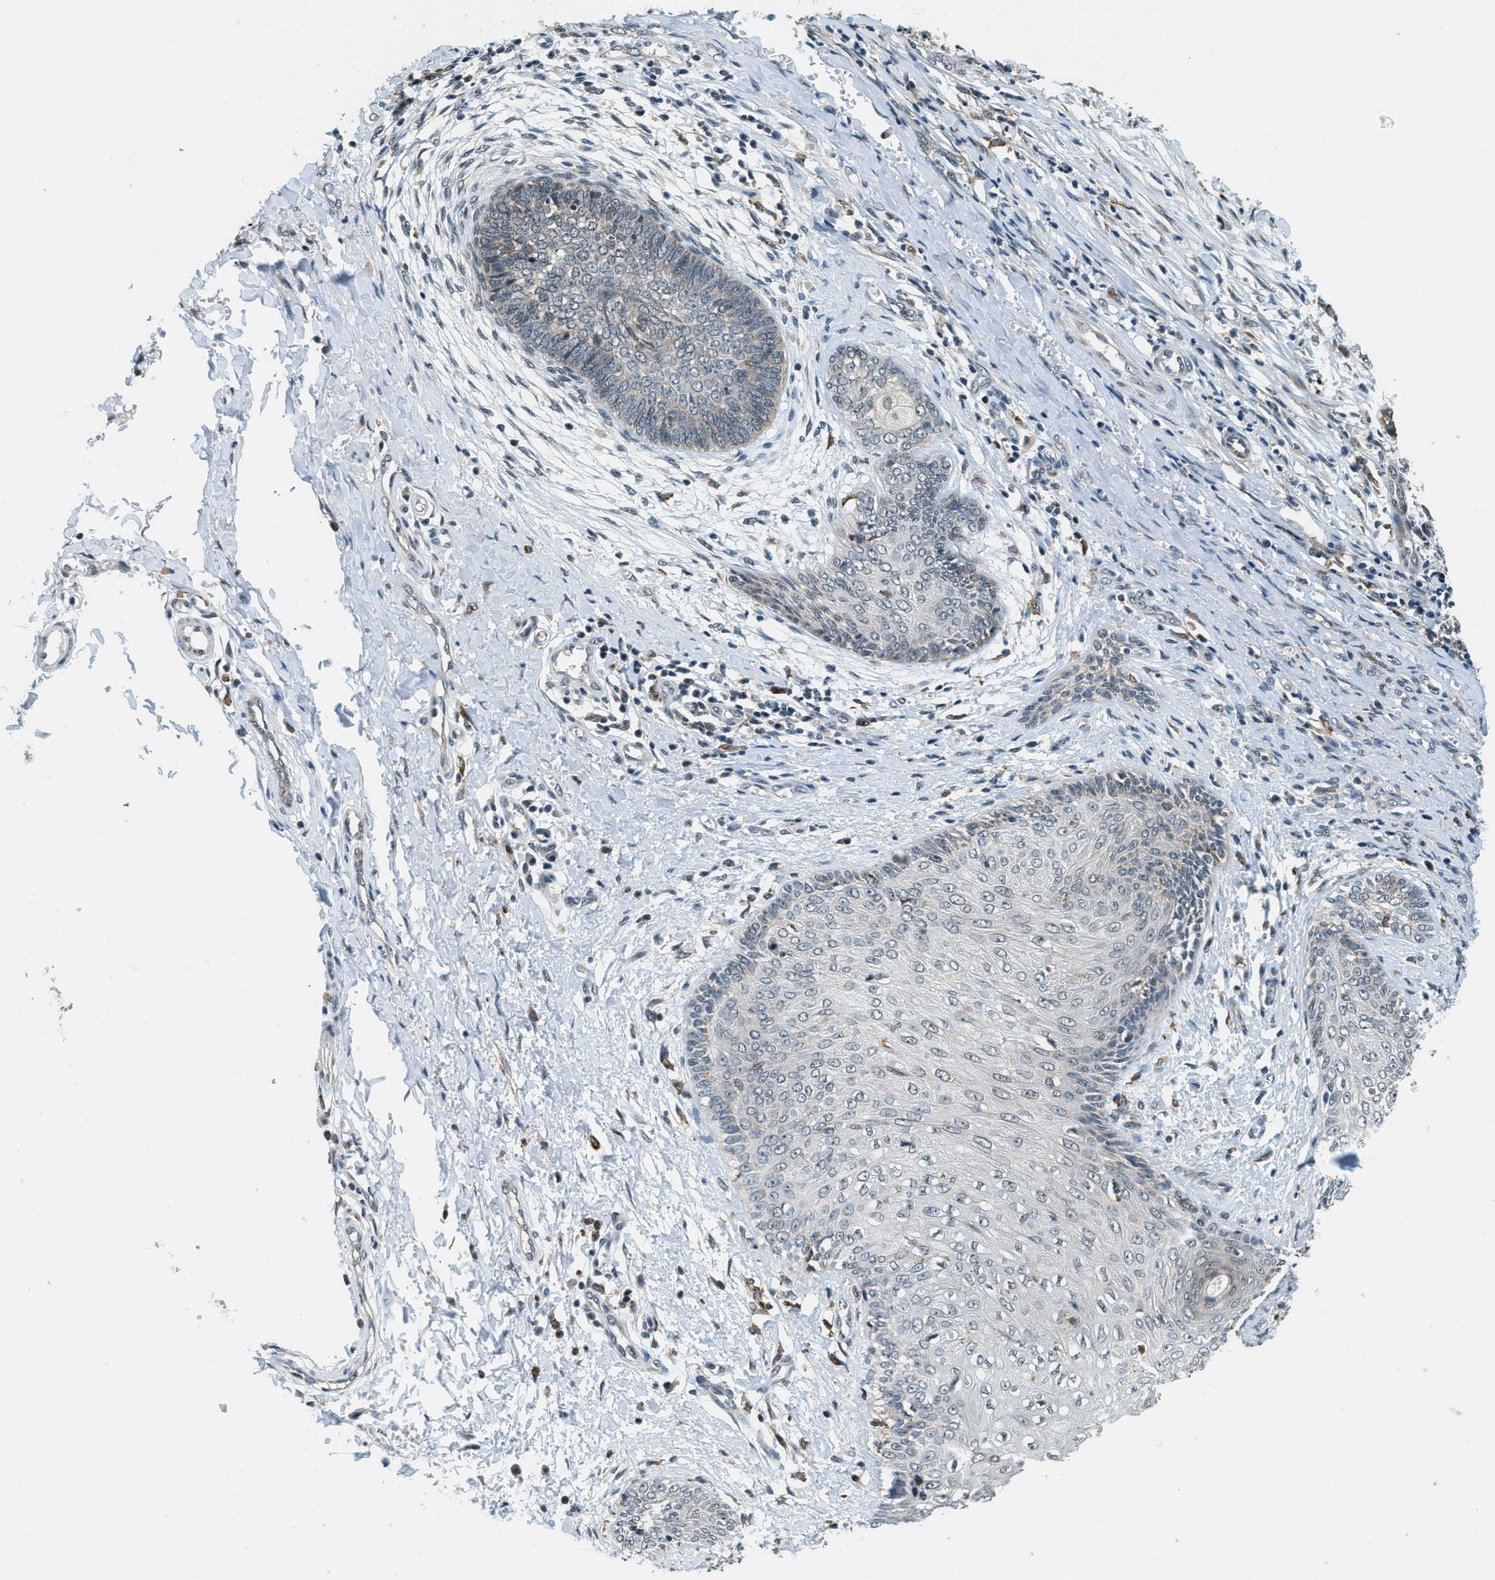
{"staining": {"intensity": "weak", "quantity": "<25%", "location": "cytoplasmic/membranous"}, "tissue": "skin cancer", "cell_type": "Tumor cells", "image_type": "cancer", "snomed": [{"axis": "morphology", "description": "Basal cell carcinoma"}, {"axis": "topography", "description": "Skin"}], "caption": "Micrograph shows no protein positivity in tumor cells of skin basal cell carcinoma tissue.", "gene": "RAB11FIP1", "patient": {"sex": "female", "age": 64}}